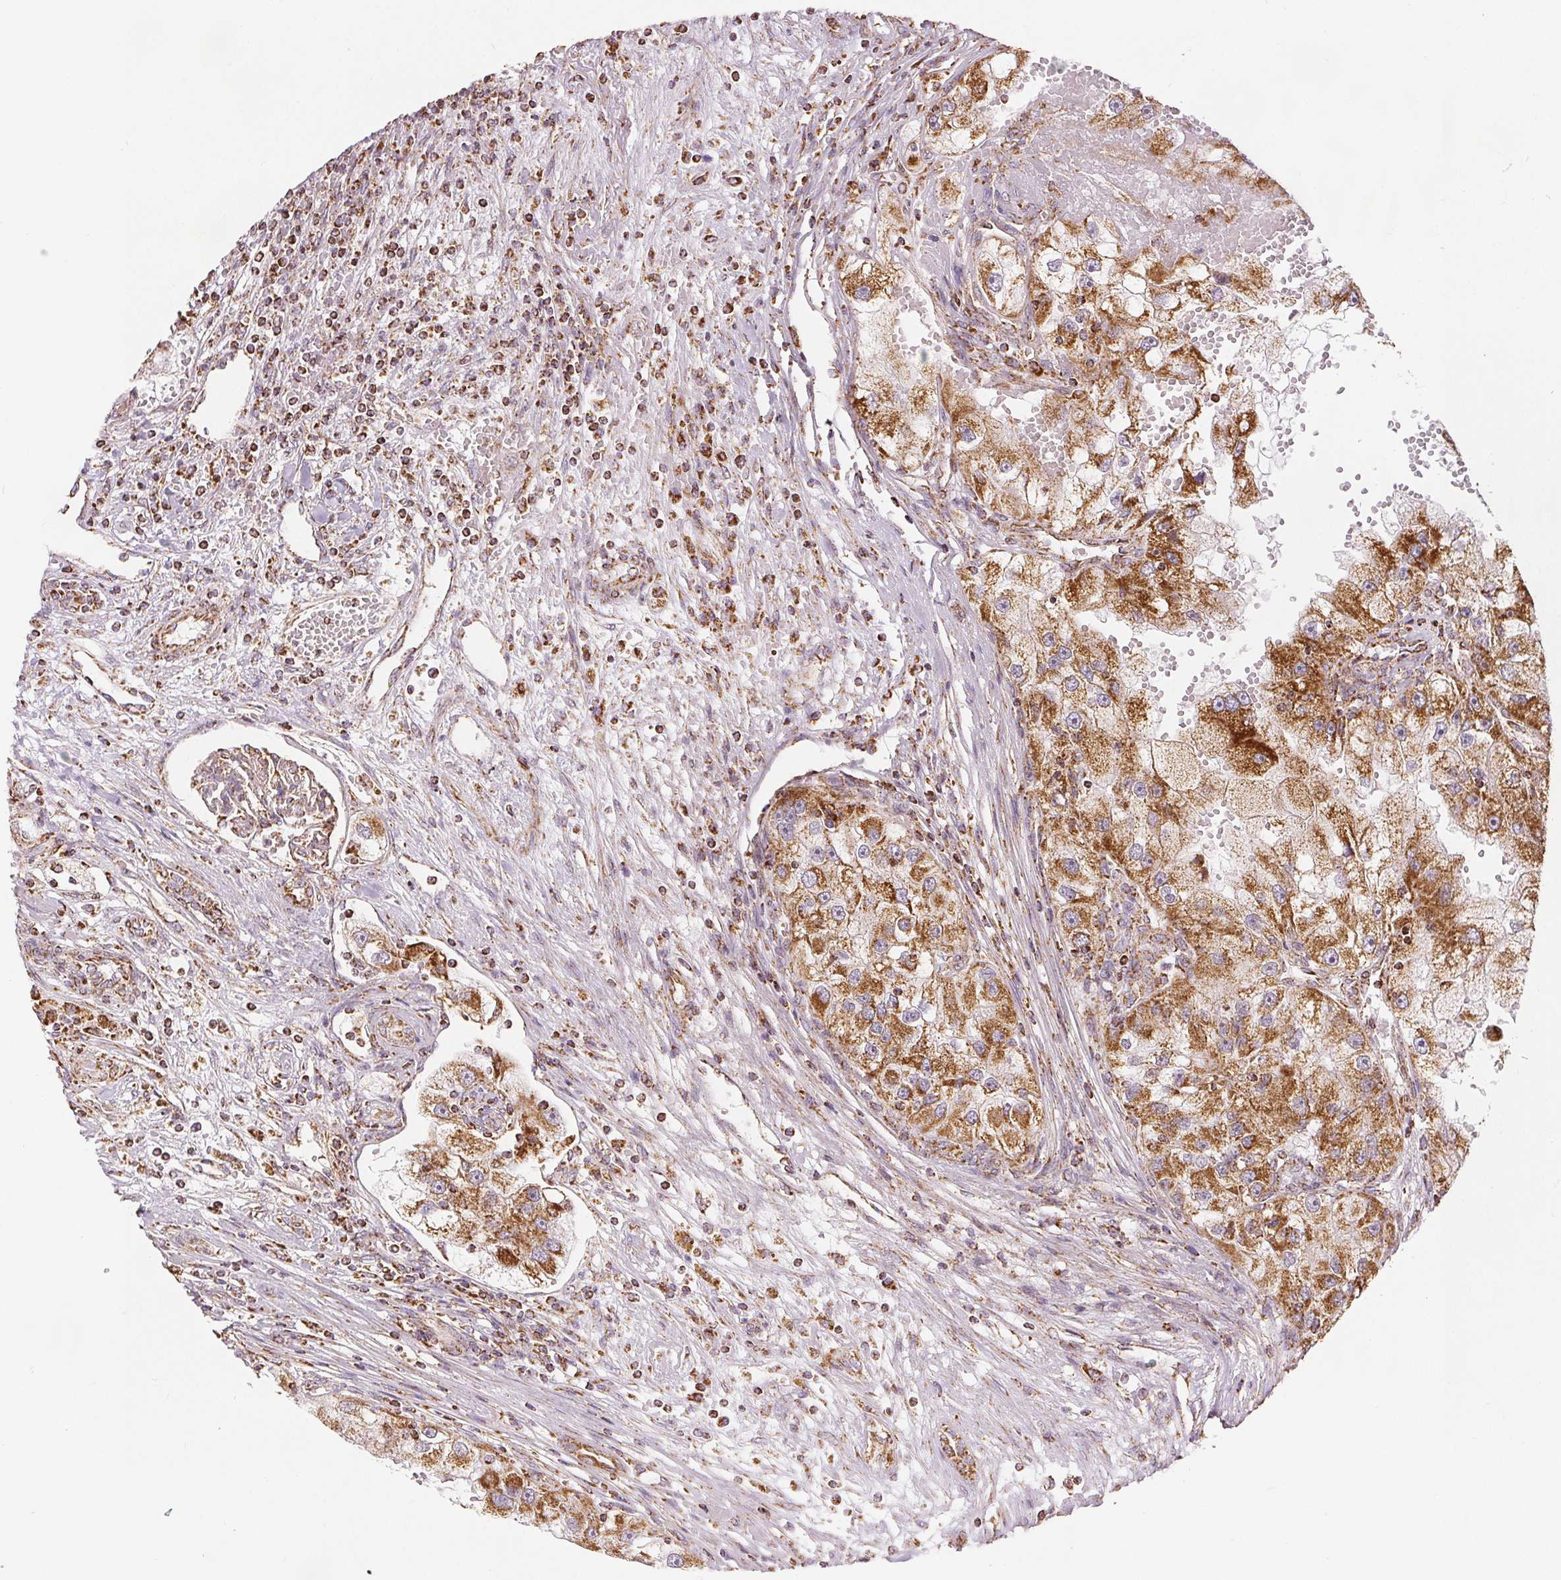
{"staining": {"intensity": "strong", "quantity": ">75%", "location": "cytoplasmic/membranous"}, "tissue": "renal cancer", "cell_type": "Tumor cells", "image_type": "cancer", "snomed": [{"axis": "morphology", "description": "Adenocarcinoma, NOS"}, {"axis": "topography", "description": "Kidney"}], "caption": "The micrograph displays staining of renal cancer (adenocarcinoma), revealing strong cytoplasmic/membranous protein positivity (brown color) within tumor cells. (Brightfield microscopy of DAB IHC at high magnification).", "gene": "SDHB", "patient": {"sex": "male", "age": 63}}